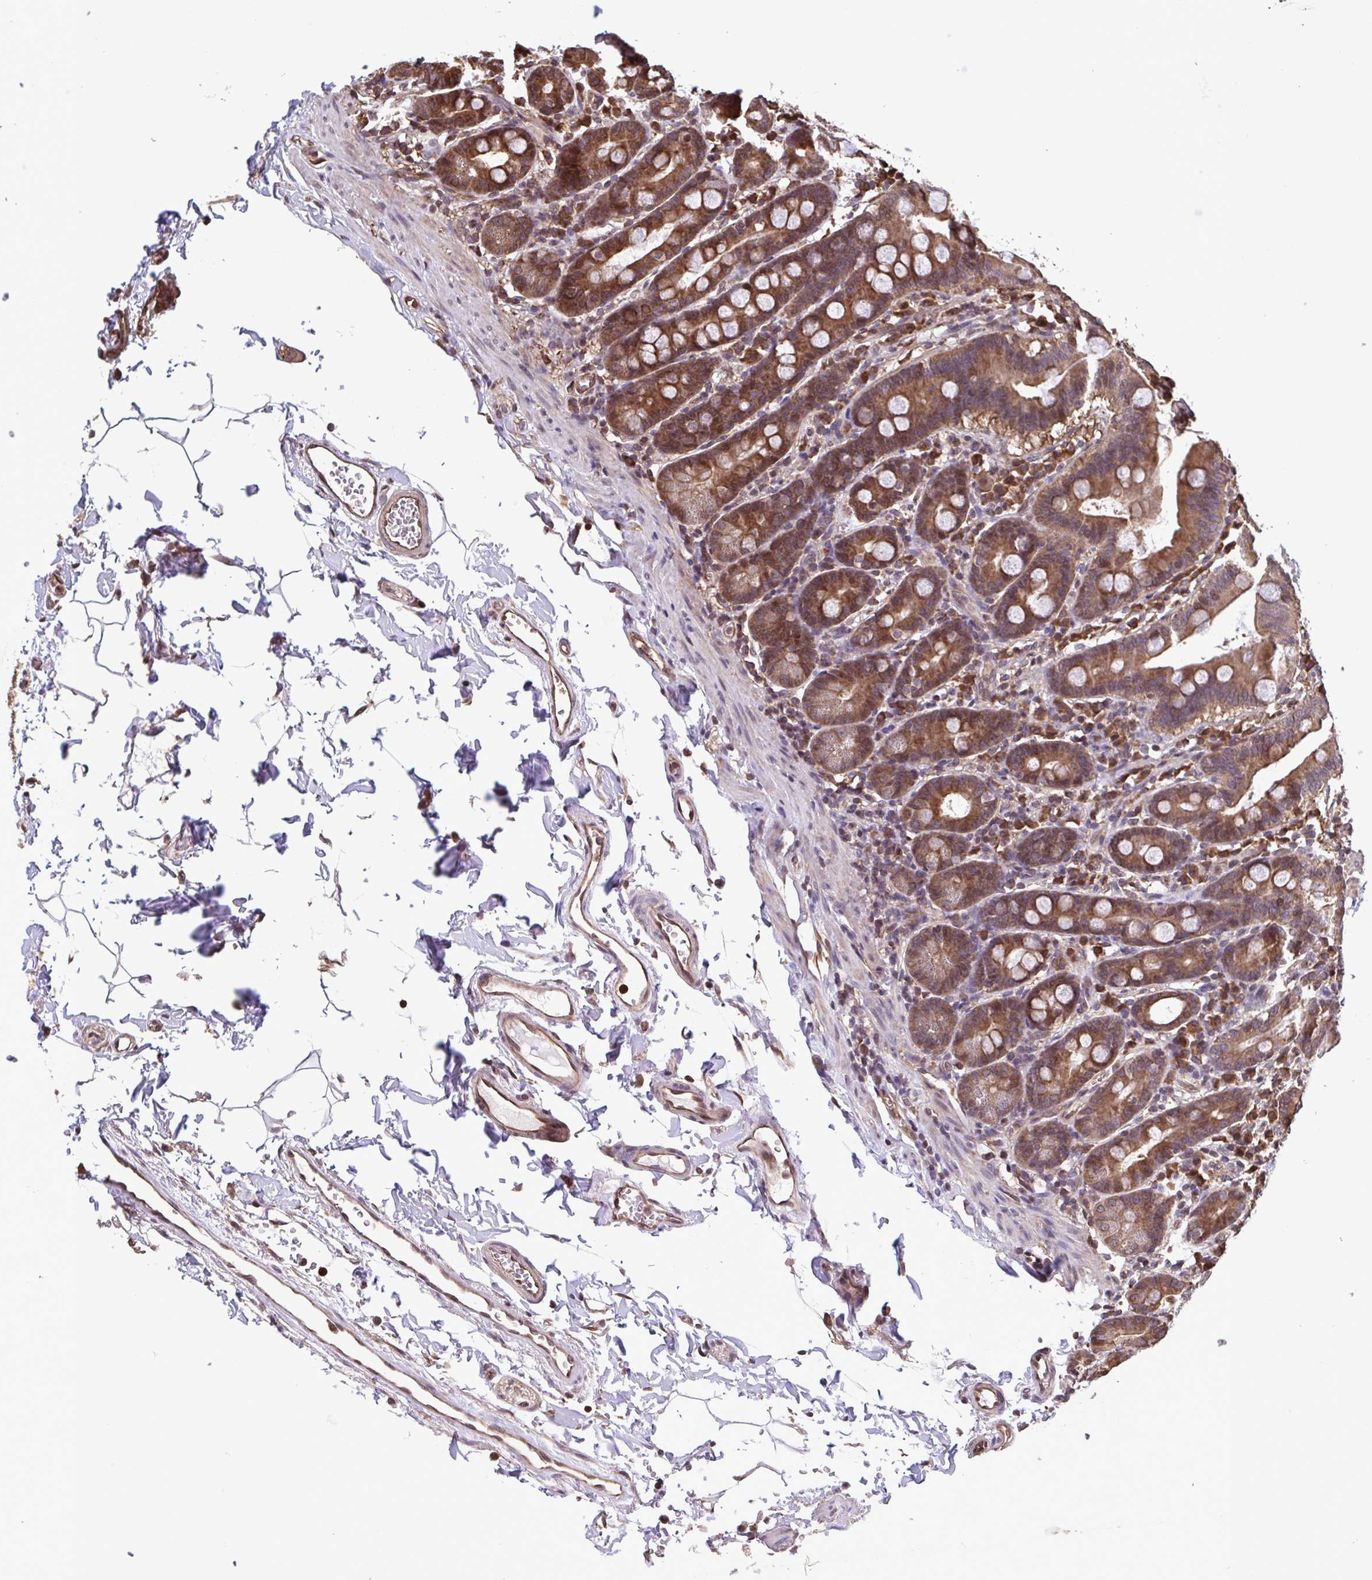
{"staining": {"intensity": "moderate", "quantity": ">75%", "location": "cytoplasmic/membranous"}, "tissue": "duodenum", "cell_type": "Glandular cells", "image_type": "normal", "snomed": [{"axis": "morphology", "description": "Normal tissue, NOS"}, {"axis": "topography", "description": "Pancreas"}, {"axis": "topography", "description": "Duodenum"}], "caption": "About >75% of glandular cells in benign human duodenum demonstrate moderate cytoplasmic/membranous protein positivity as visualized by brown immunohistochemical staining.", "gene": "SEC63", "patient": {"sex": "male", "age": 59}}